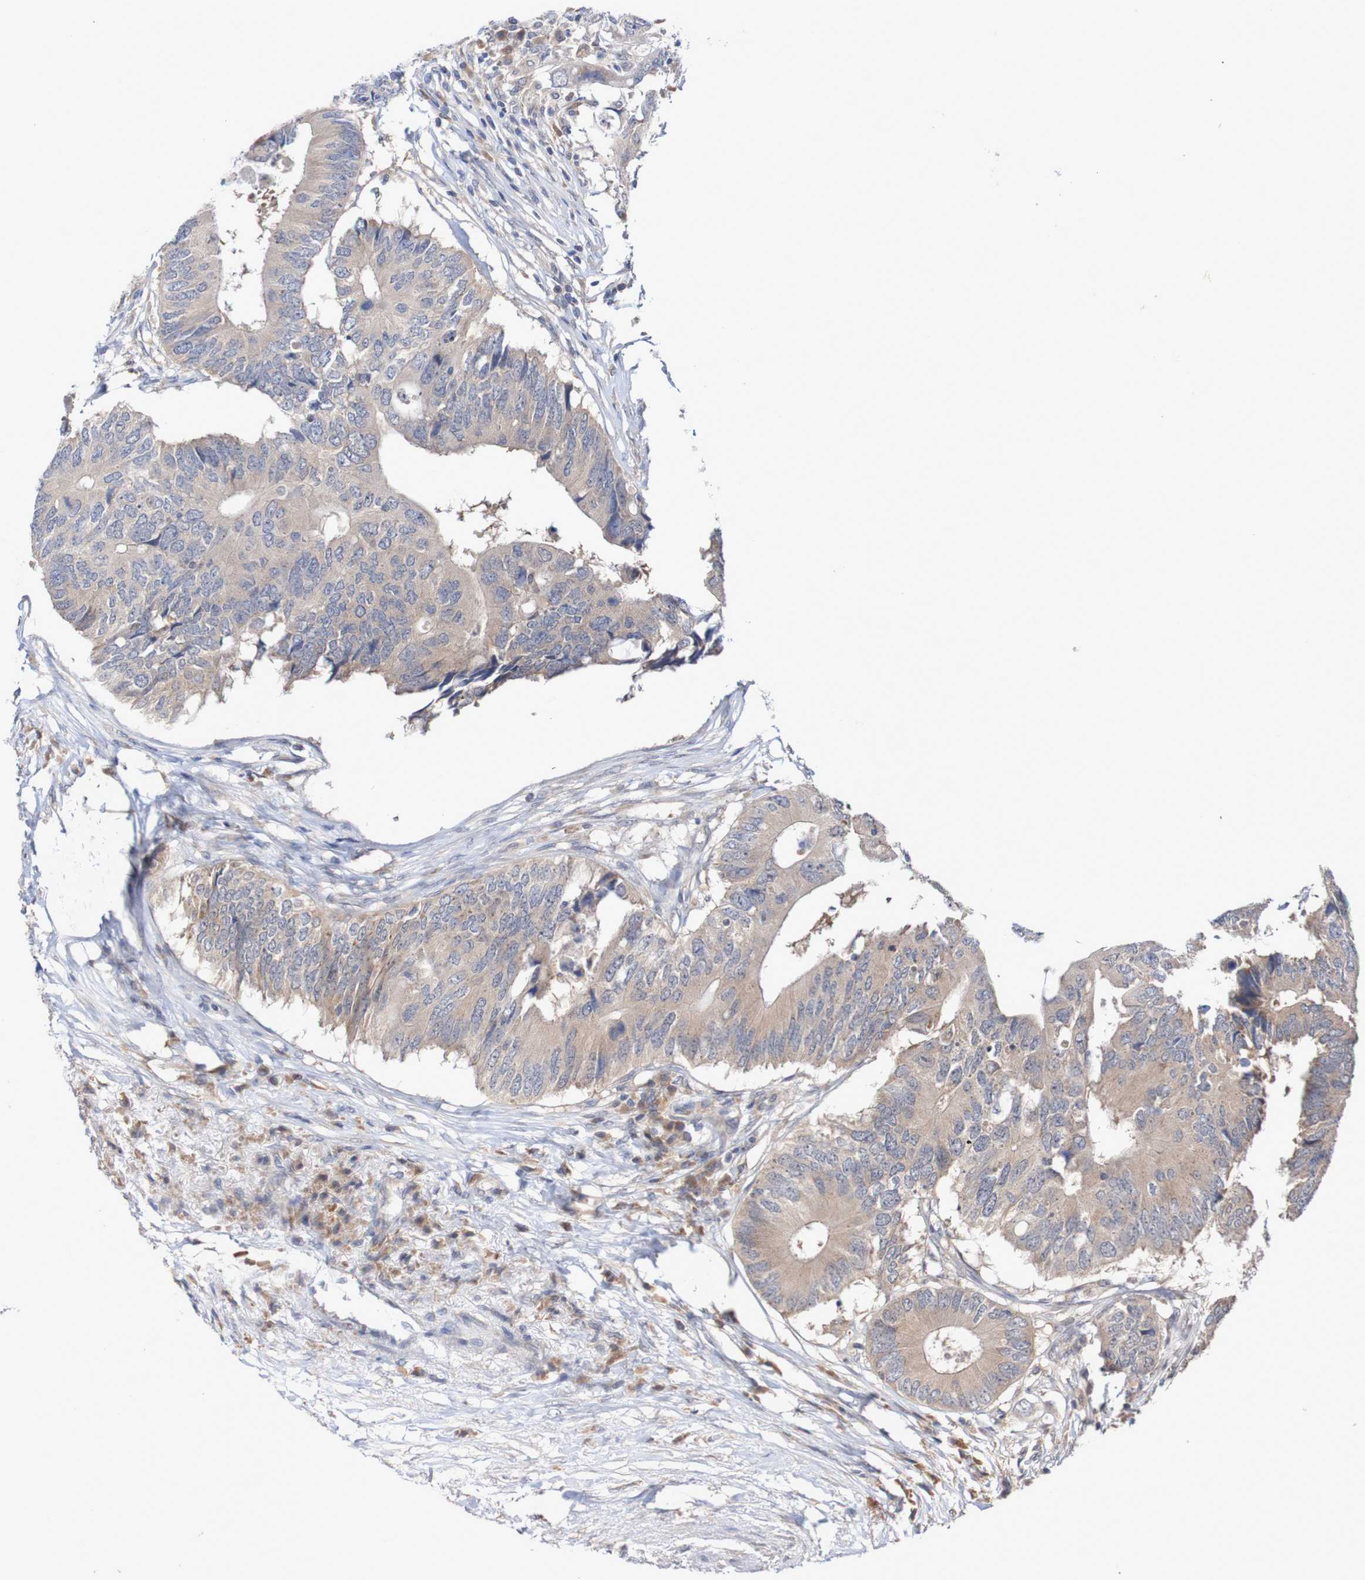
{"staining": {"intensity": "weak", "quantity": ">75%", "location": "cytoplasmic/membranous"}, "tissue": "colorectal cancer", "cell_type": "Tumor cells", "image_type": "cancer", "snomed": [{"axis": "morphology", "description": "Adenocarcinoma, NOS"}, {"axis": "topography", "description": "Colon"}], "caption": "This is a photomicrograph of immunohistochemistry staining of colorectal cancer (adenocarcinoma), which shows weak positivity in the cytoplasmic/membranous of tumor cells.", "gene": "PHPT1", "patient": {"sex": "male", "age": 71}}